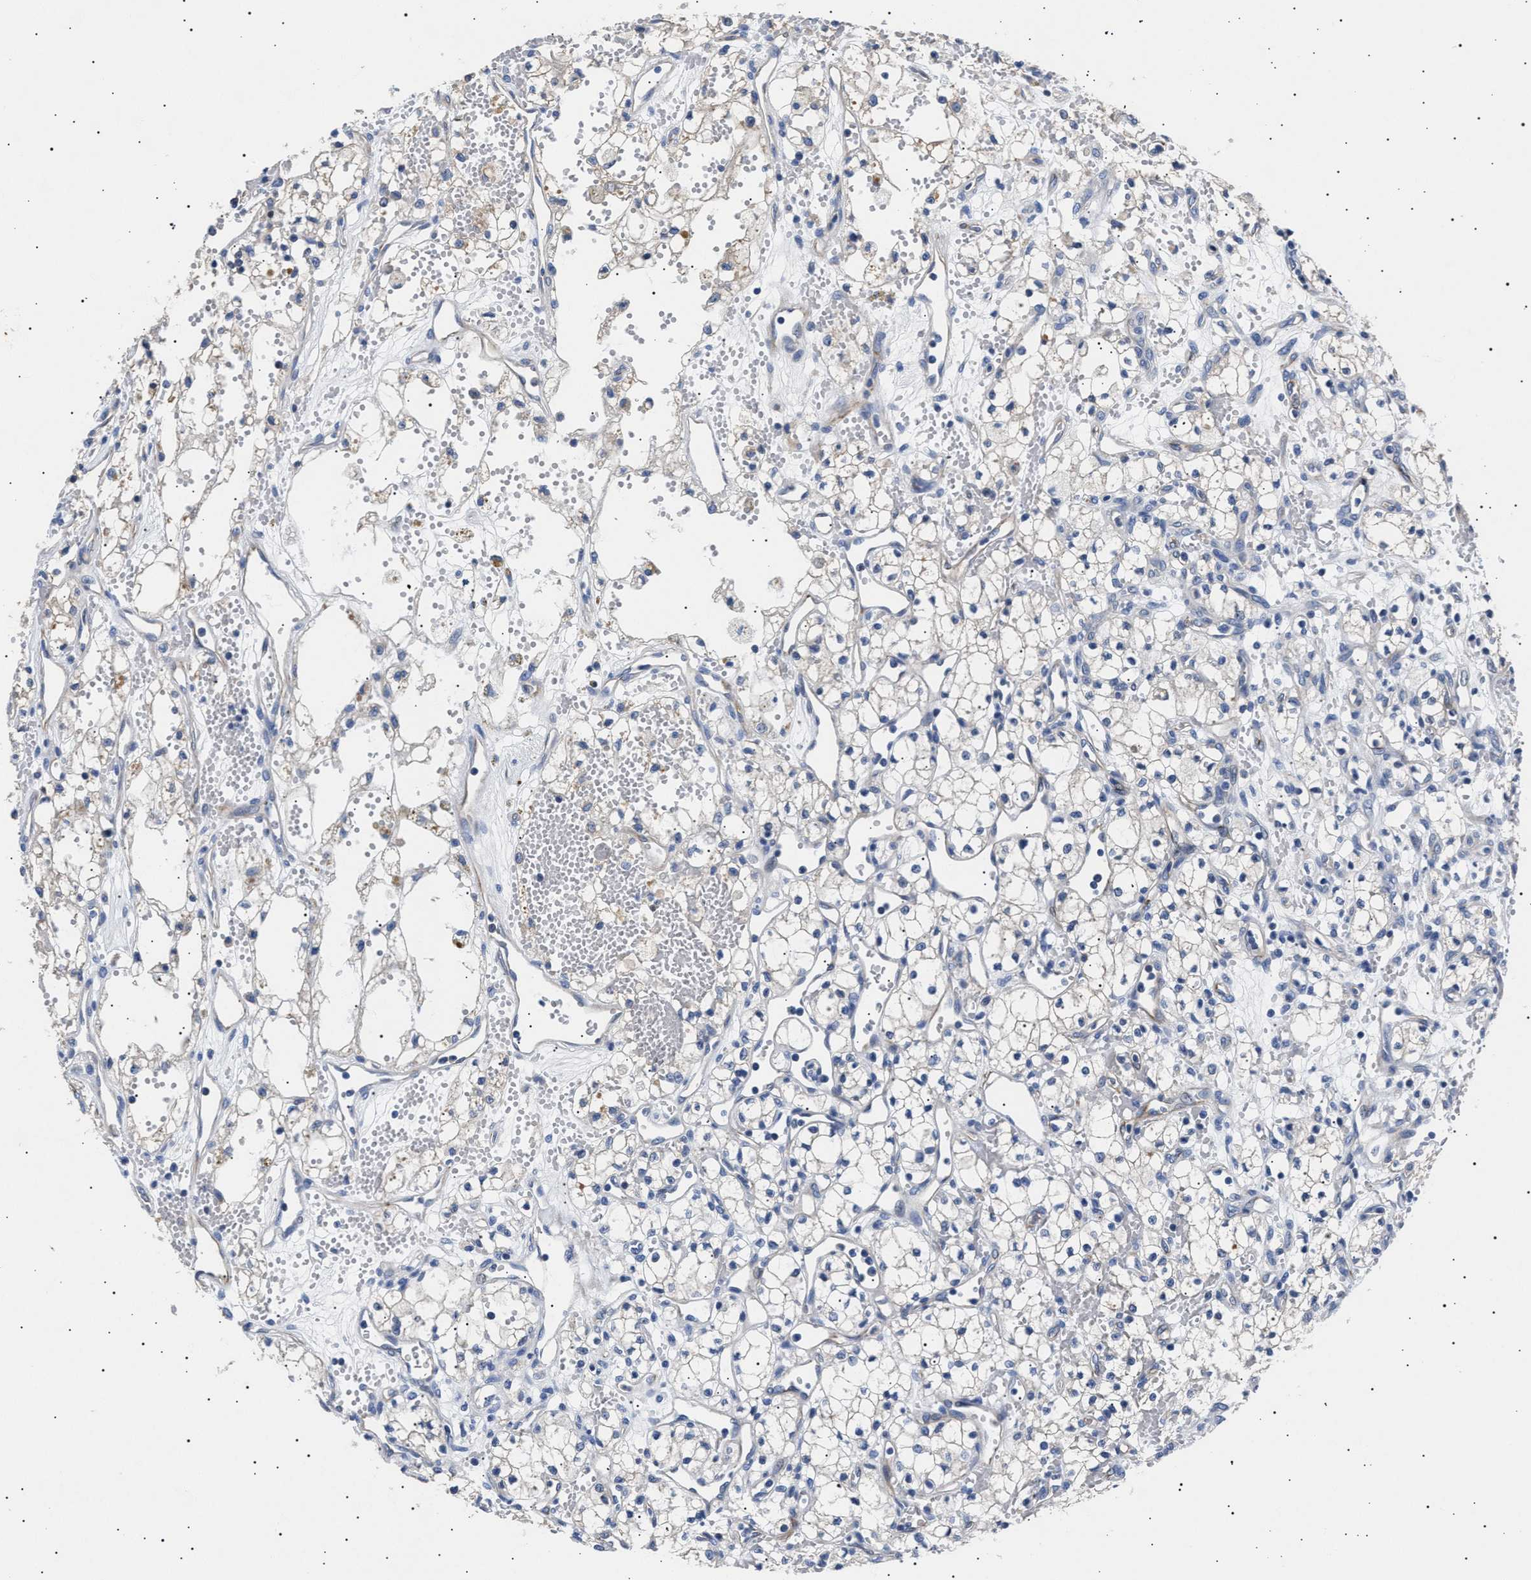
{"staining": {"intensity": "negative", "quantity": "none", "location": "none"}, "tissue": "renal cancer", "cell_type": "Tumor cells", "image_type": "cancer", "snomed": [{"axis": "morphology", "description": "Adenocarcinoma, NOS"}, {"axis": "topography", "description": "Kidney"}], "caption": "This is an IHC photomicrograph of renal cancer. There is no staining in tumor cells.", "gene": "HEMGN", "patient": {"sex": "male", "age": 59}}